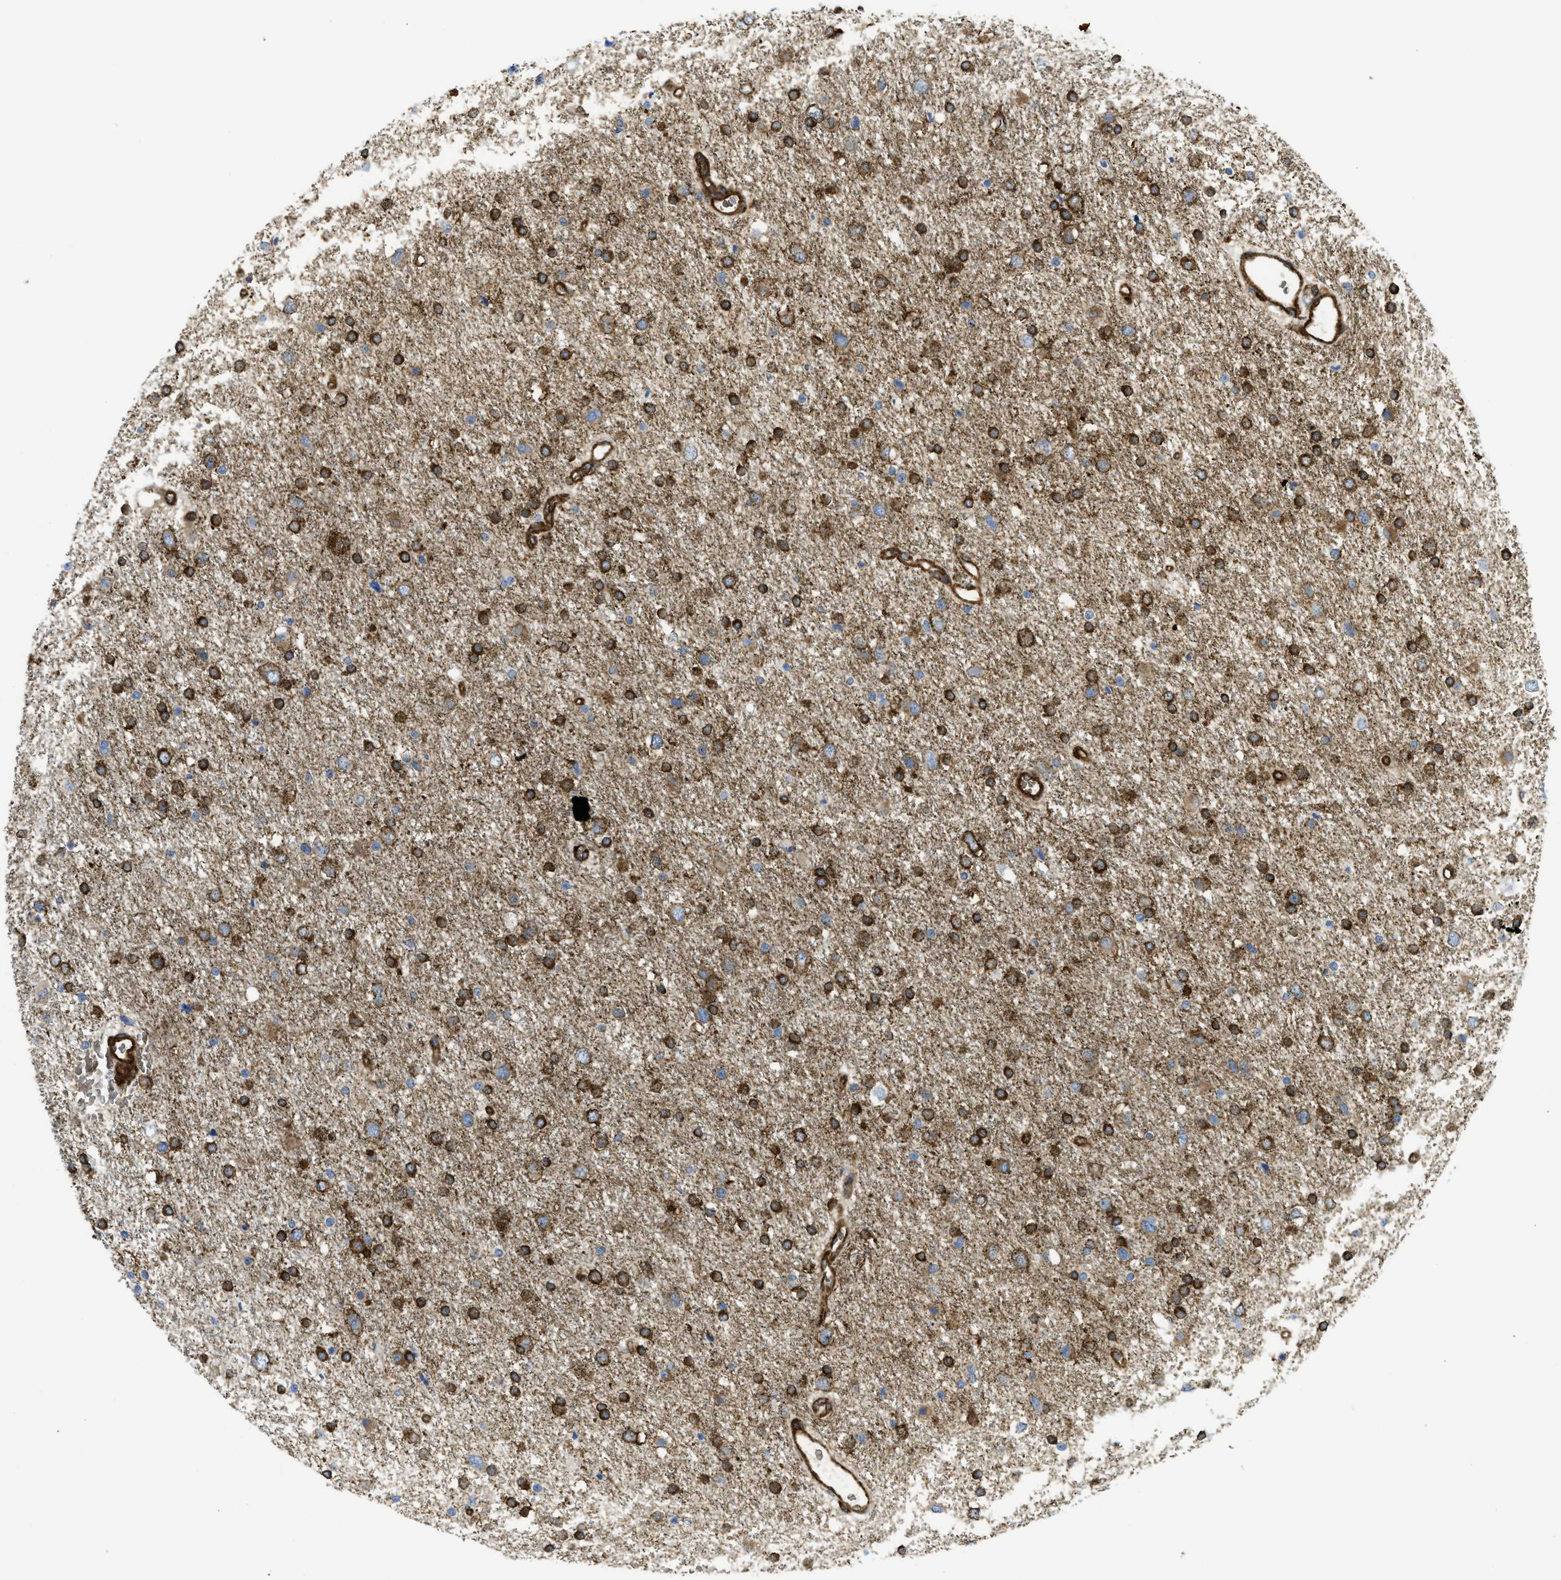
{"staining": {"intensity": "strong", "quantity": "25%-75%", "location": "cytoplasmic/membranous"}, "tissue": "glioma", "cell_type": "Tumor cells", "image_type": "cancer", "snomed": [{"axis": "morphology", "description": "Glioma, malignant, Low grade"}, {"axis": "topography", "description": "Brain"}], "caption": "Tumor cells show strong cytoplasmic/membranous expression in approximately 25%-75% of cells in malignant glioma (low-grade).", "gene": "HIP1", "patient": {"sex": "female", "age": 37}}